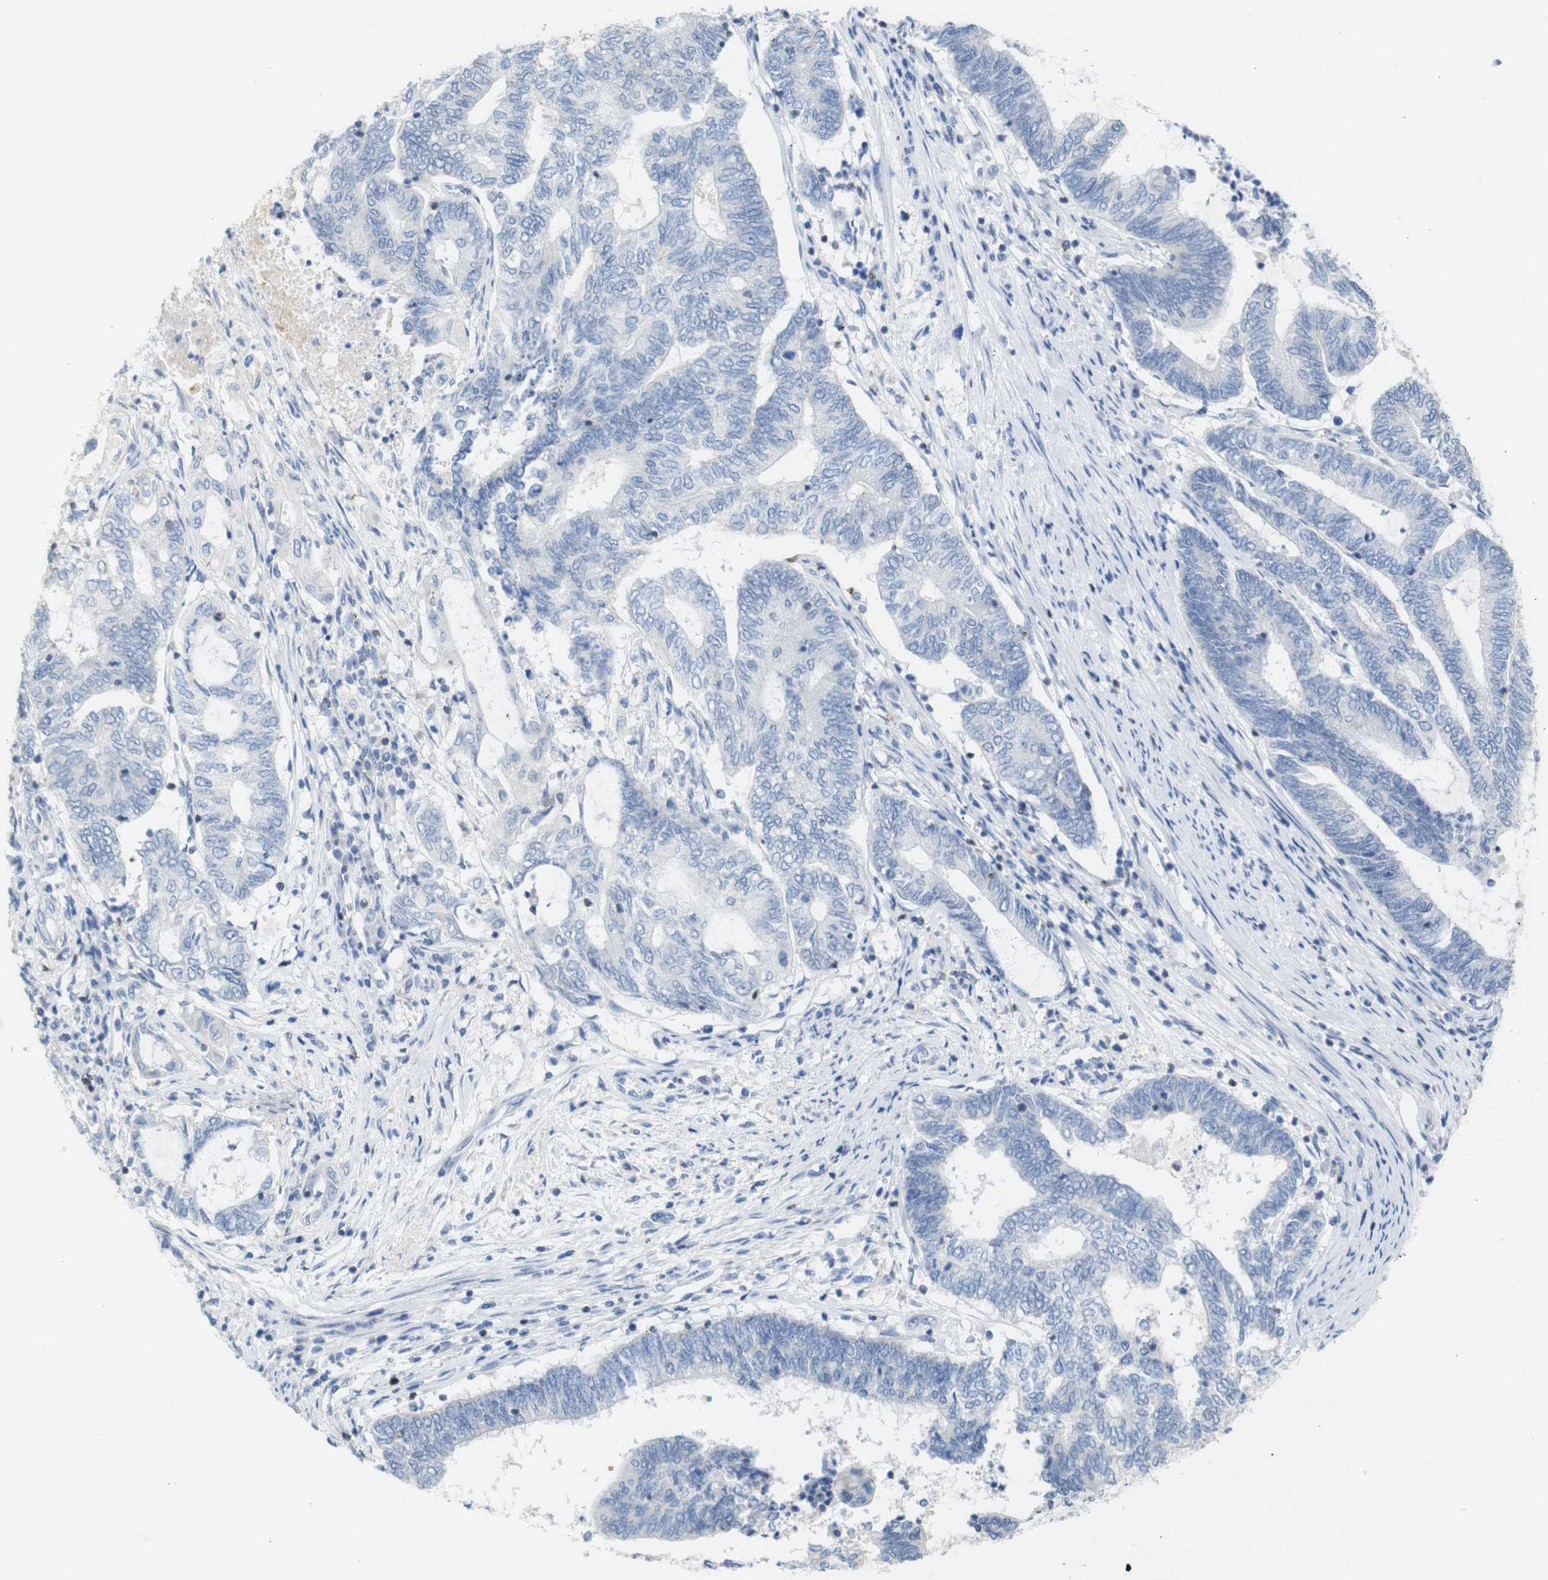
{"staining": {"intensity": "negative", "quantity": "none", "location": "none"}, "tissue": "endometrial cancer", "cell_type": "Tumor cells", "image_type": "cancer", "snomed": [{"axis": "morphology", "description": "Adenocarcinoma, NOS"}, {"axis": "topography", "description": "Uterus"}, {"axis": "topography", "description": "Endometrium"}], "caption": "Immunohistochemical staining of human adenocarcinoma (endometrial) demonstrates no significant staining in tumor cells.", "gene": "LAG3", "patient": {"sex": "female", "age": 70}}